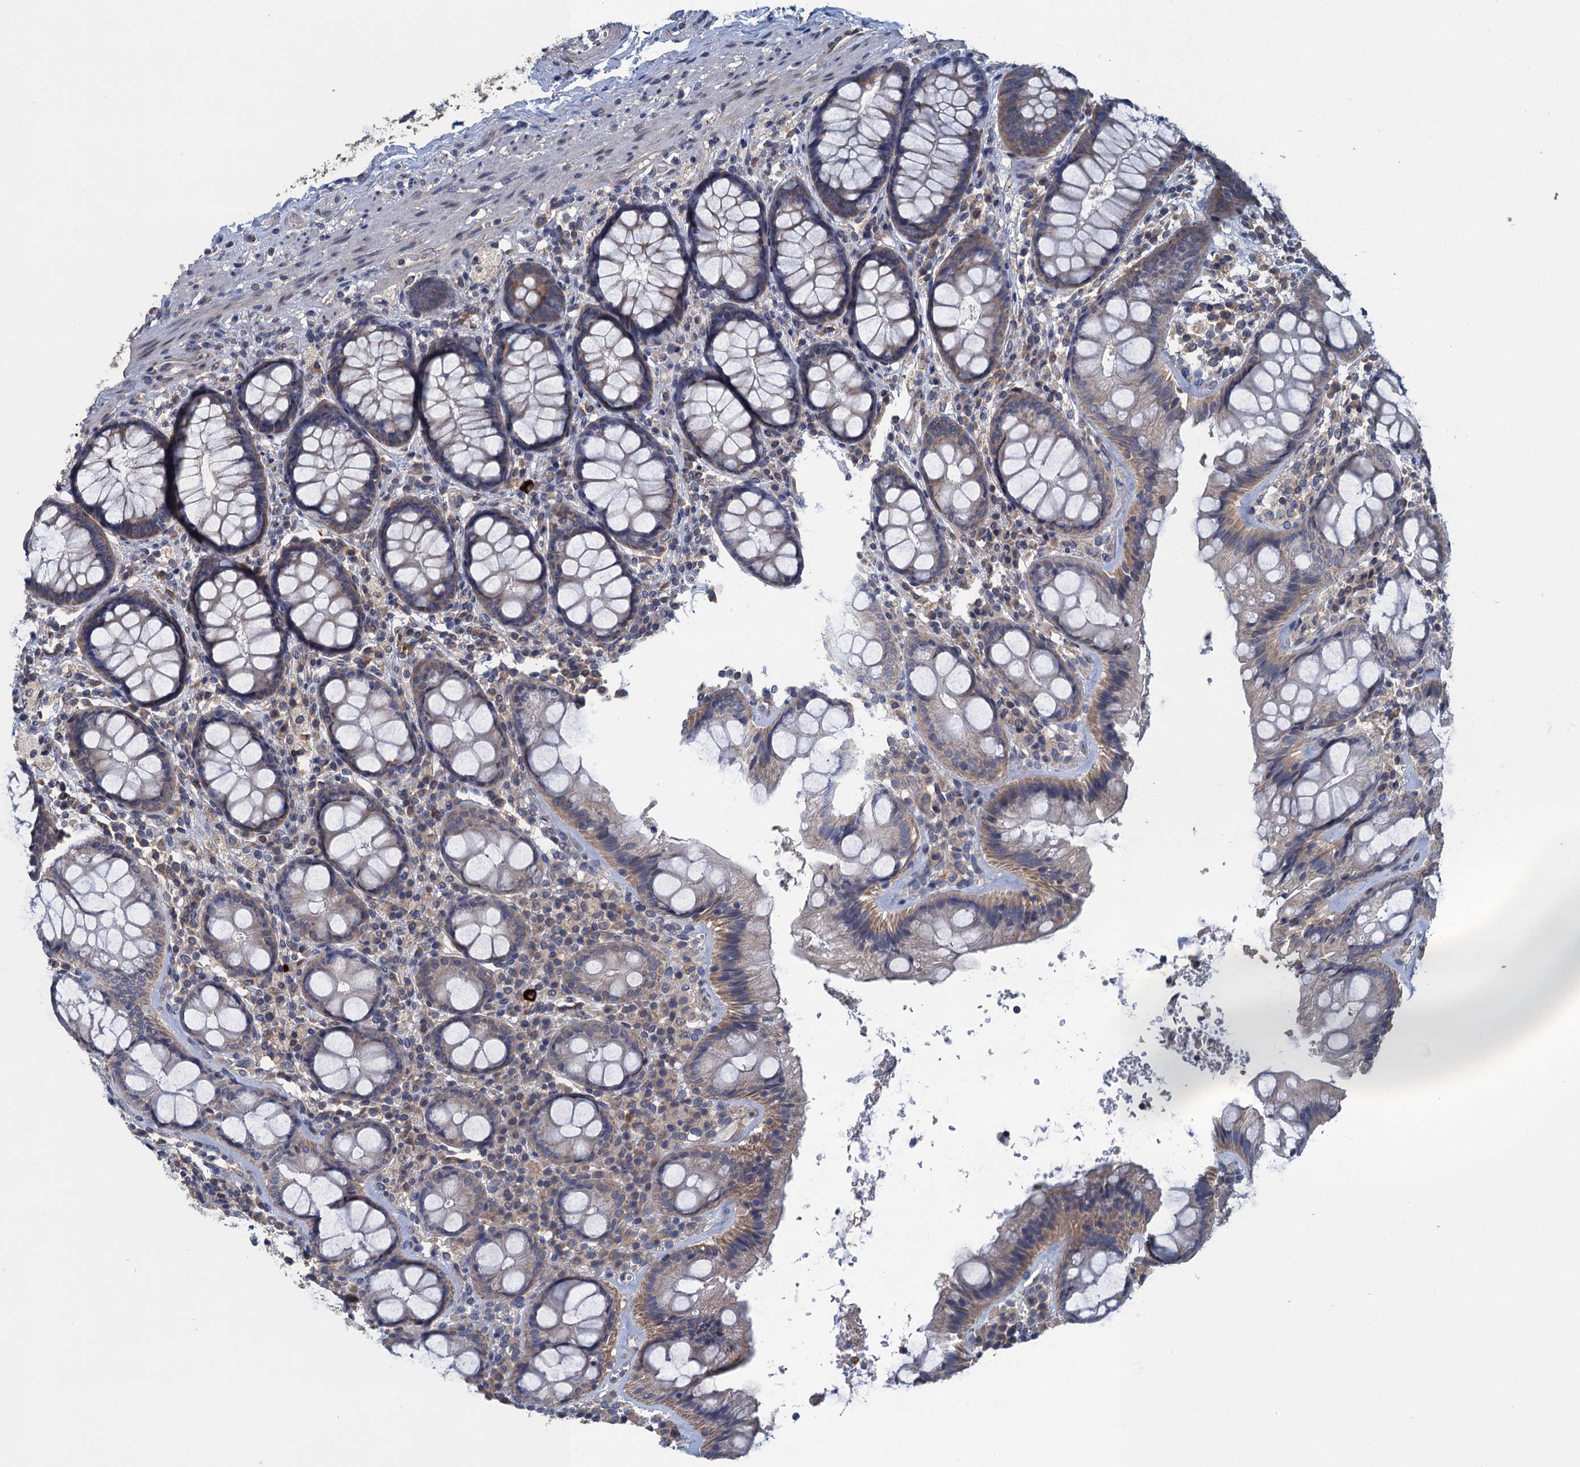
{"staining": {"intensity": "weak", "quantity": ">75%", "location": "cytoplasmic/membranous"}, "tissue": "rectum", "cell_type": "Glandular cells", "image_type": "normal", "snomed": [{"axis": "morphology", "description": "Normal tissue, NOS"}, {"axis": "topography", "description": "Rectum"}], "caption": "A brown stain shows weak cytoplasmic/membranous expression of a protein in glandular cells of benign human rectum.", "gene": "CTU2", "patient": {"sex": "male", "age": 83}}